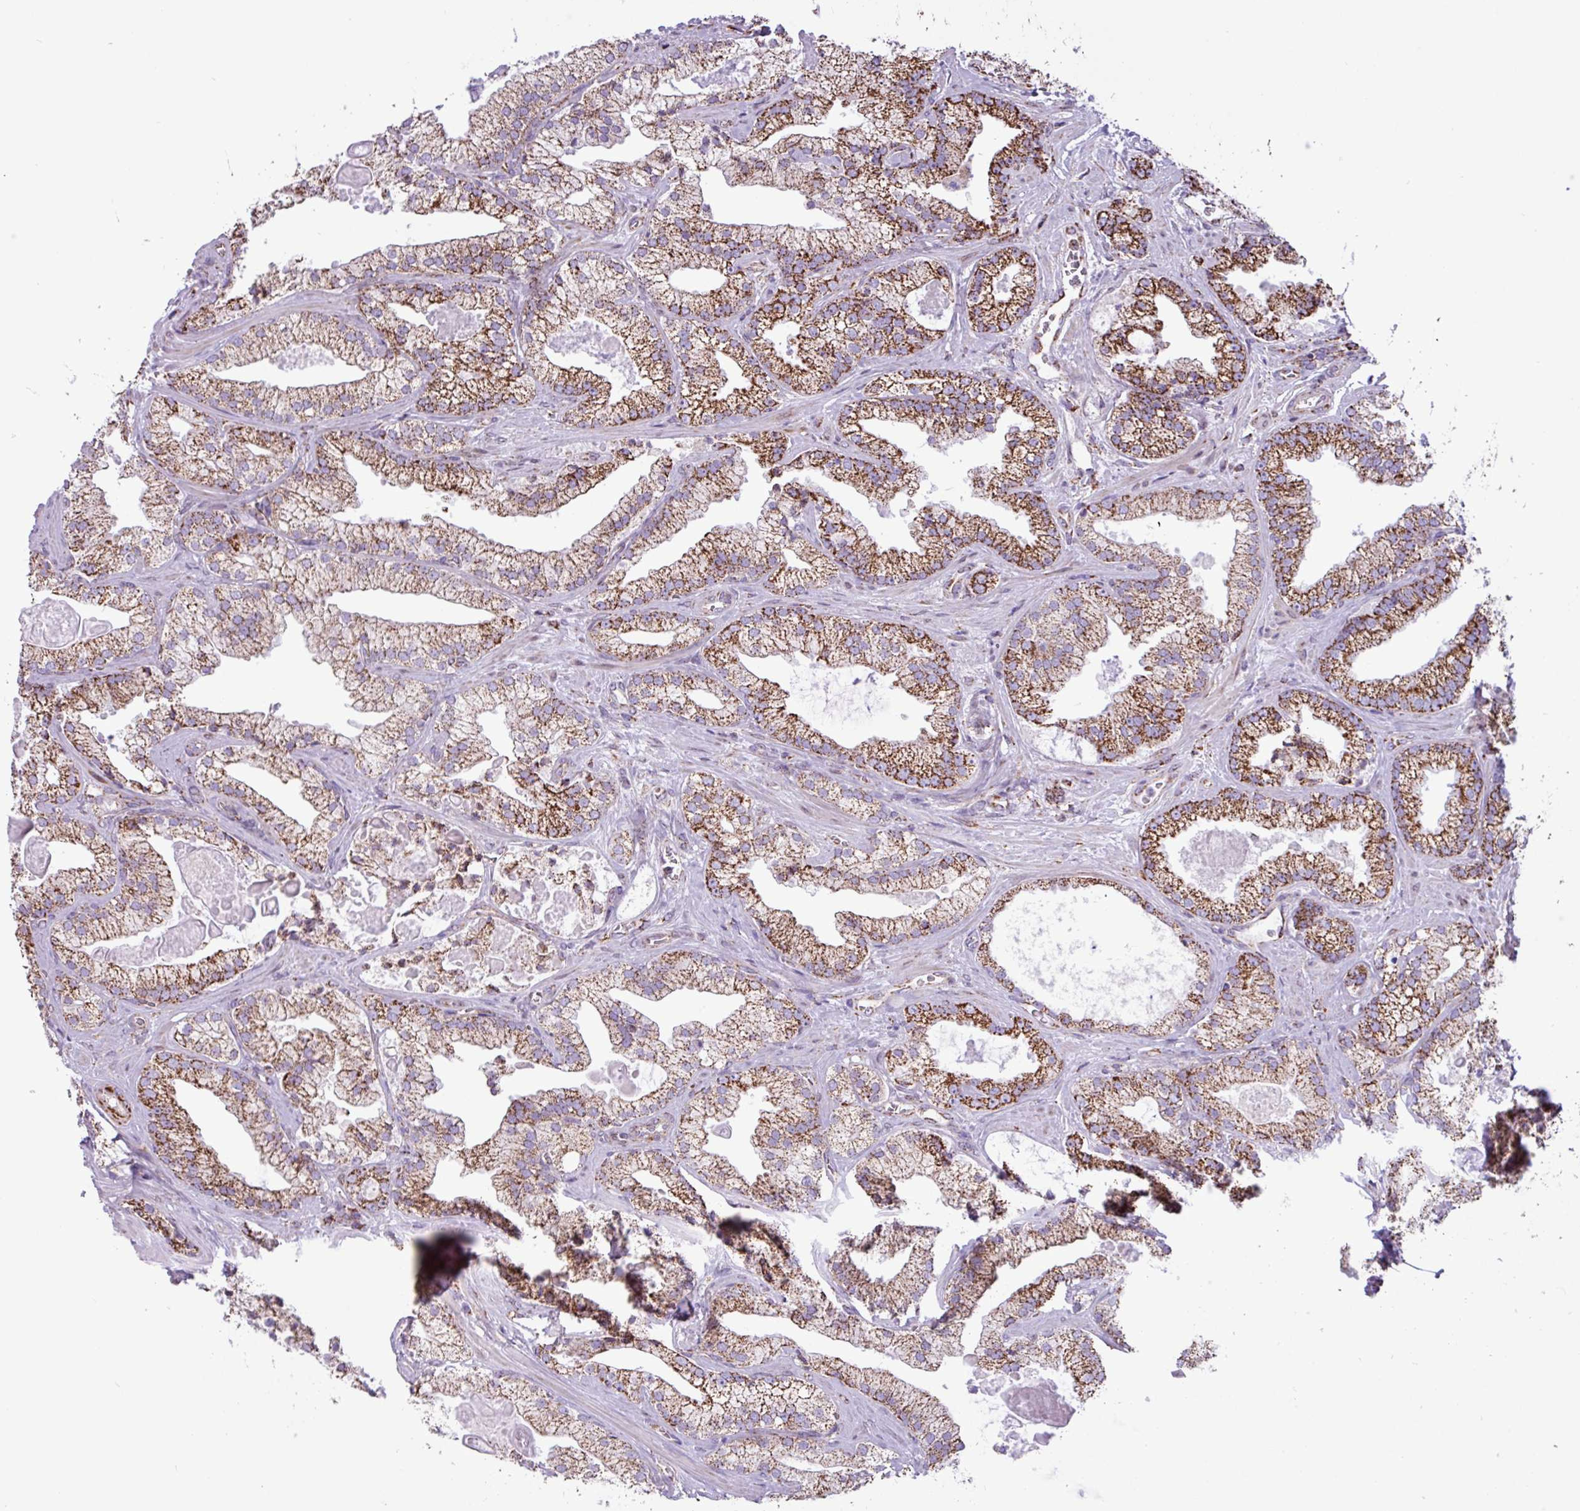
{"staining": {"intensity": "moderate", "quantity": ">75%", "location": "cytoplasmic/membranous"}, "tissue": "prostate cancer", "cell_type": "Tumor cells", "image_type": "cancer", "snomed": [{"axis": "morphology", "description": "Adenocarcinoma, High grade"}, {"axis": "topography", "description": "Prostate"}], "caption": "This image shows adenocarcinoma (high-grade) (prostate) stained with immunohistochemistry (IHC) to label a protein in brown. The cytoplasmic/membranous of tumor cells show moderate positivity for the protein. Nuclei are counter-stained blue.", "gene": "RTL3", "patient": {"sex": "male", "age": 68}}